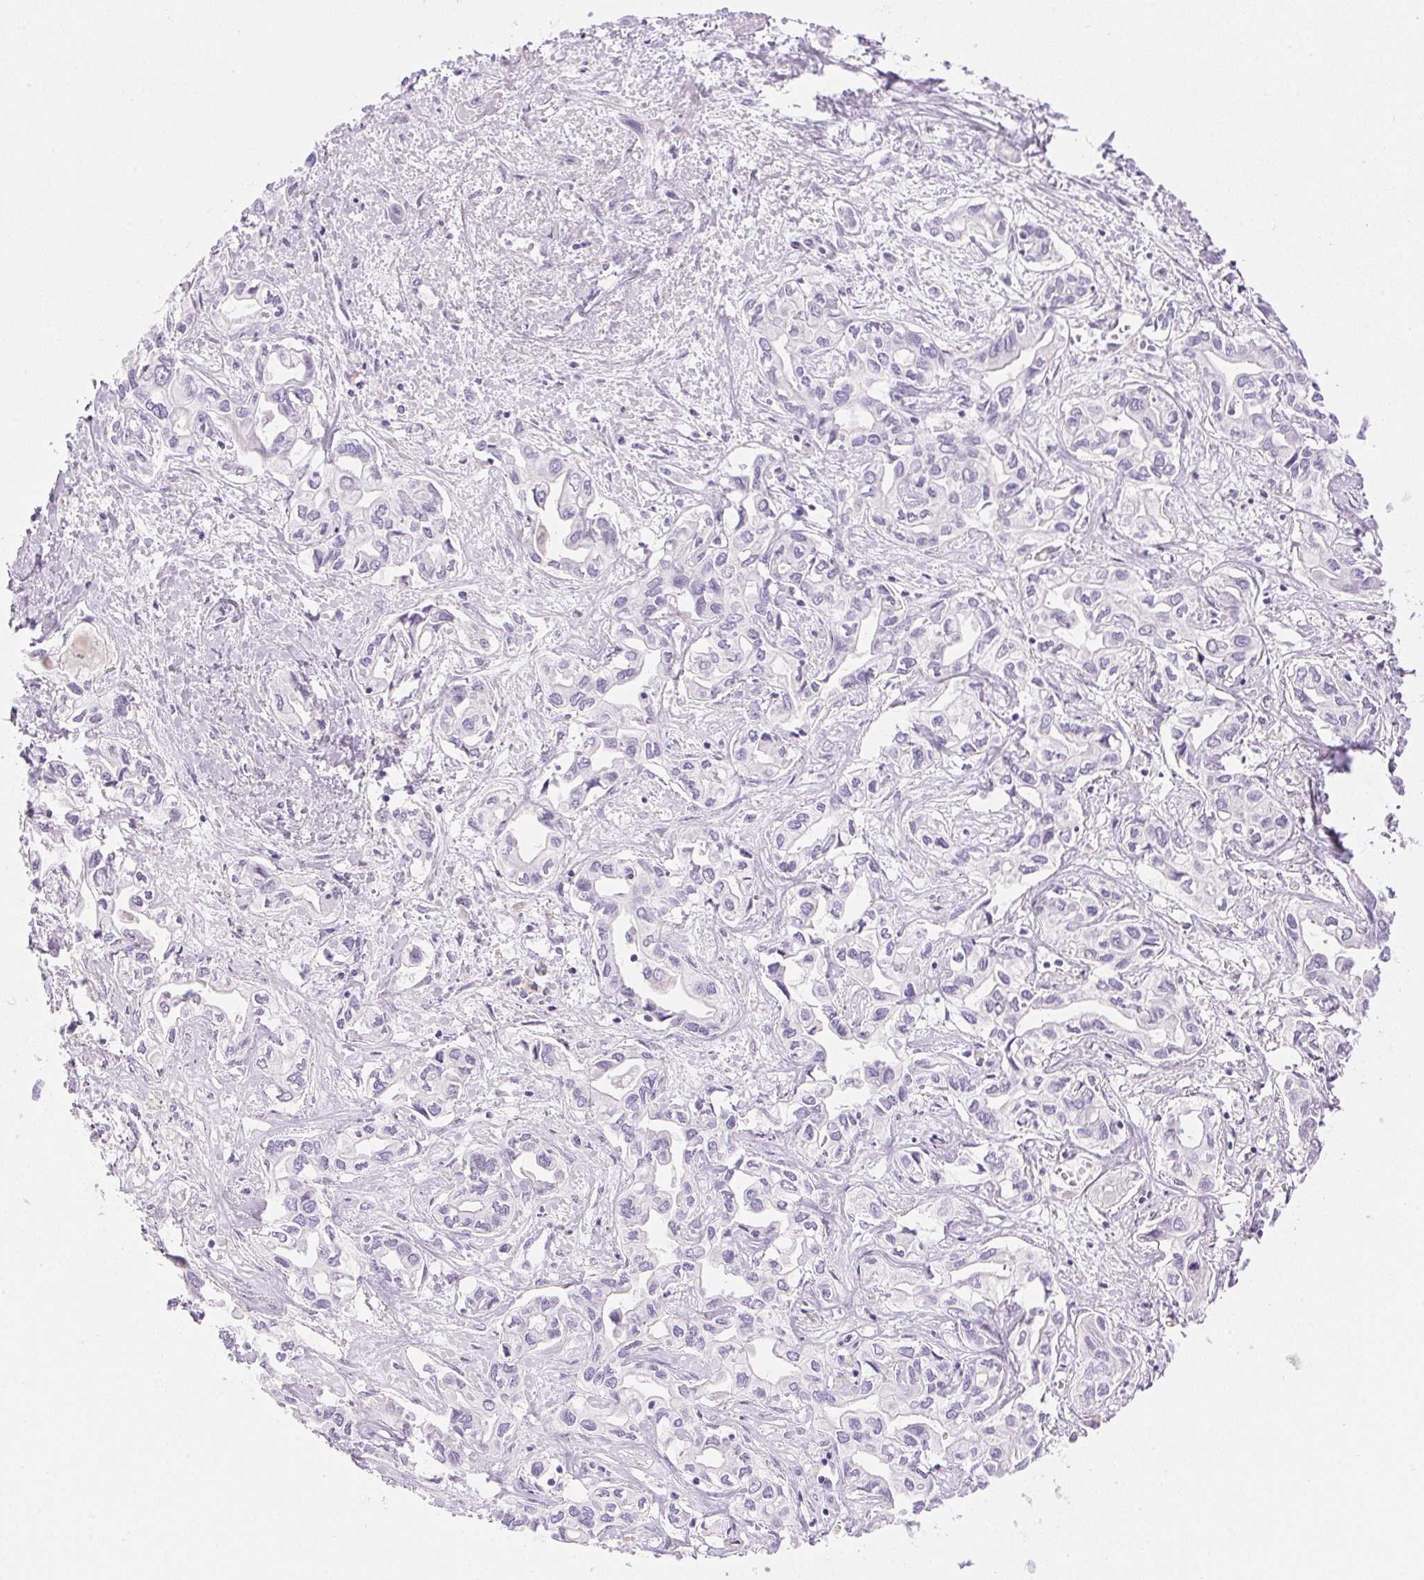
{"staining": {"intensity": "negative", "quantity": "none", "location": "none"}, "tissue": "liver cancer", "cell_type": "Tumor cells", "image_type": "cancer", "snomed": [{"axis": "morphology", "description": "Cholangiocarcinoma"}, {"axis": "topography", "description": "Liver"}], "caption": "Immunohistochemistry histopathology image of human liver cholangiocarcinoma stained for a protein (brown), which displays no positivity in tumor cells.", "gene": "CTRL", "patient": {"sex": "female", "age": 64}}